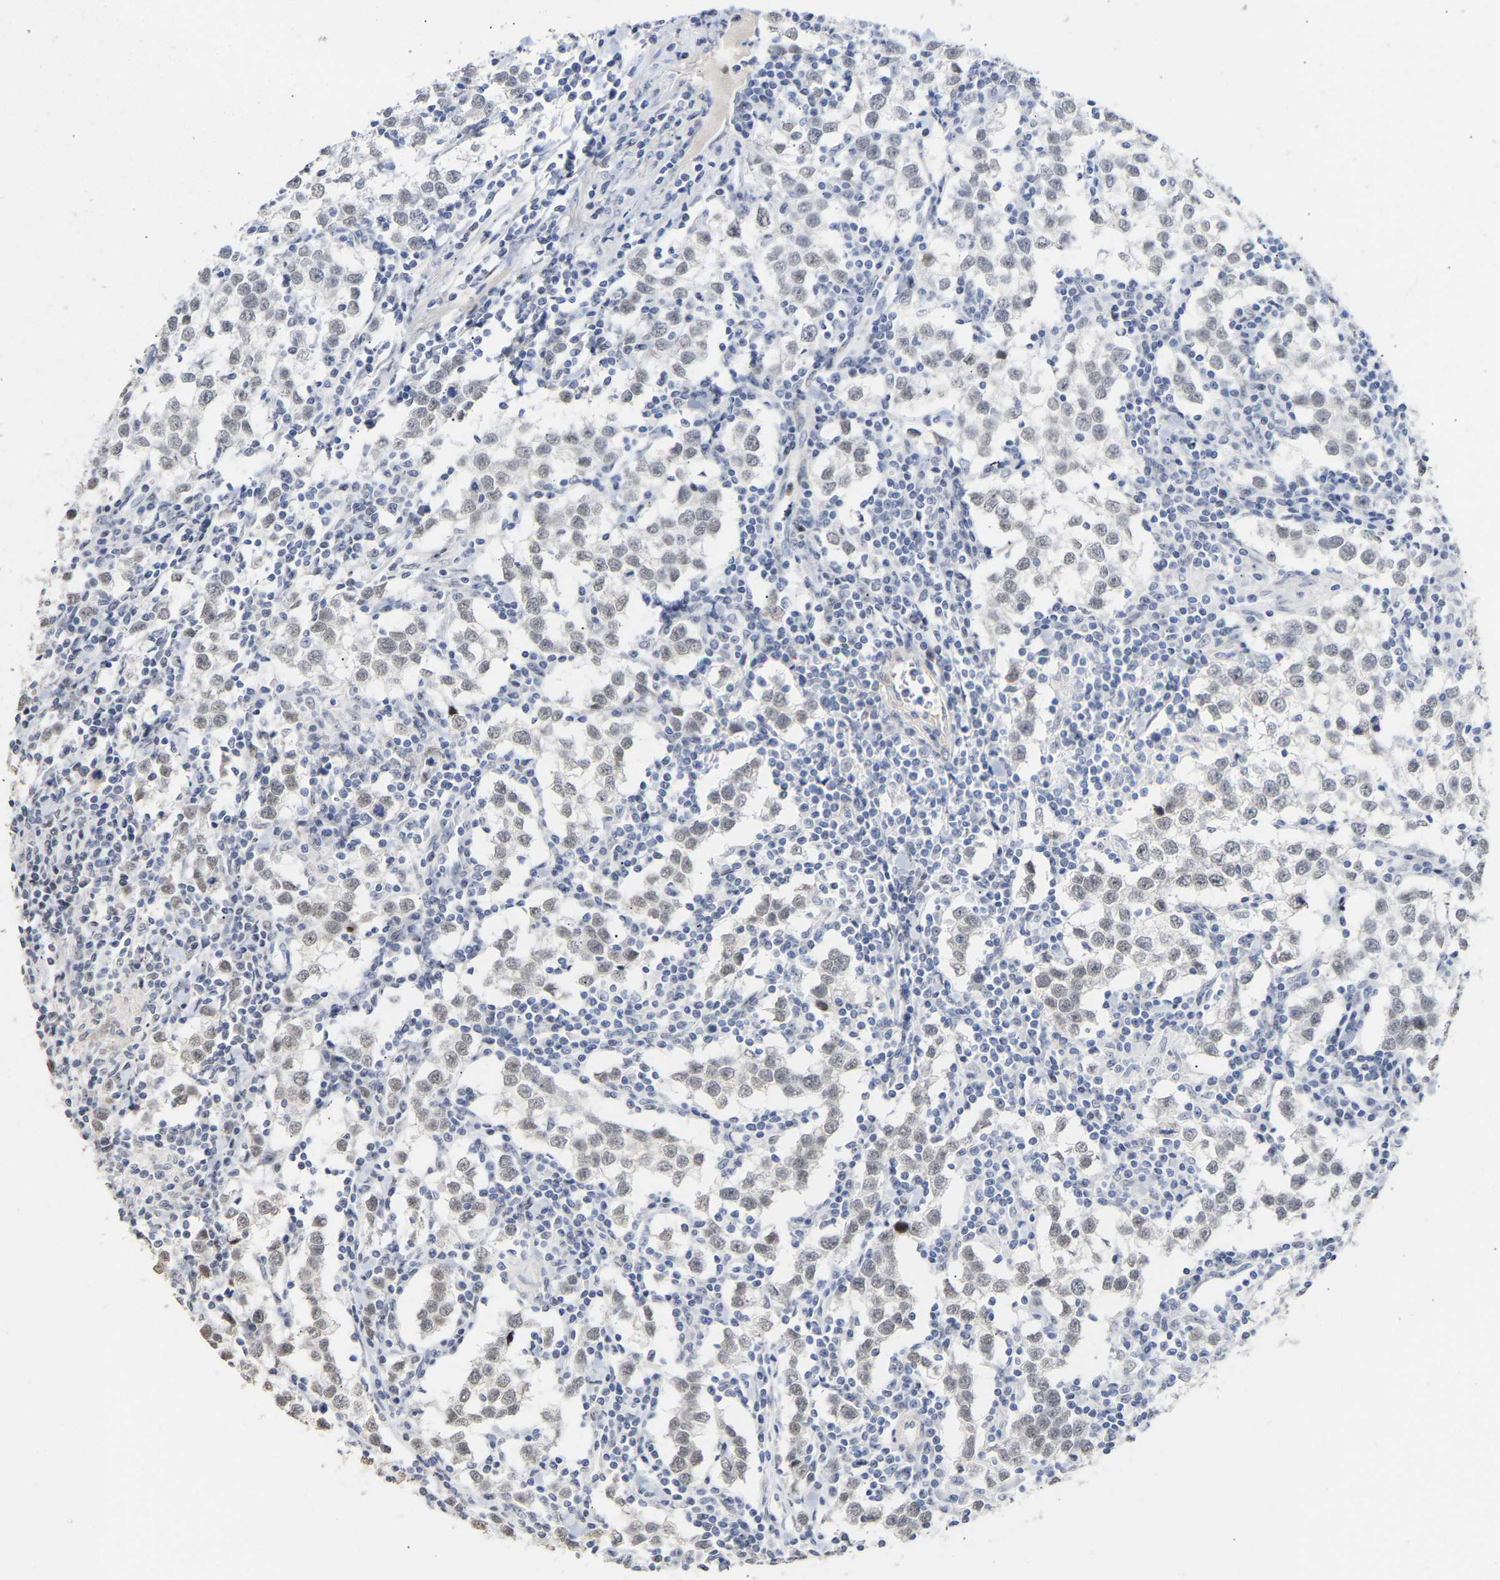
{"staining": {"intensity": "weak", "quantity": "25%-75%", "location": "nuclear"}, "tissue": "testis cancer", "cell_type": "Tumor cells", "image_type": "cancer", "snomed": [{"axis": "morphology", "description": "Seminoma, NOS"}, {"axis": "morphology", "description": "Carcinoma, Embryonal, NOS"}, {"axis": "topography", "description": "Testis"}], "caption": "Human testis seminoma stained with a protein marker displays weak staining in tumor cells.", "gene": "AMPH", "patient": {"sex": "male", "age": 36}}